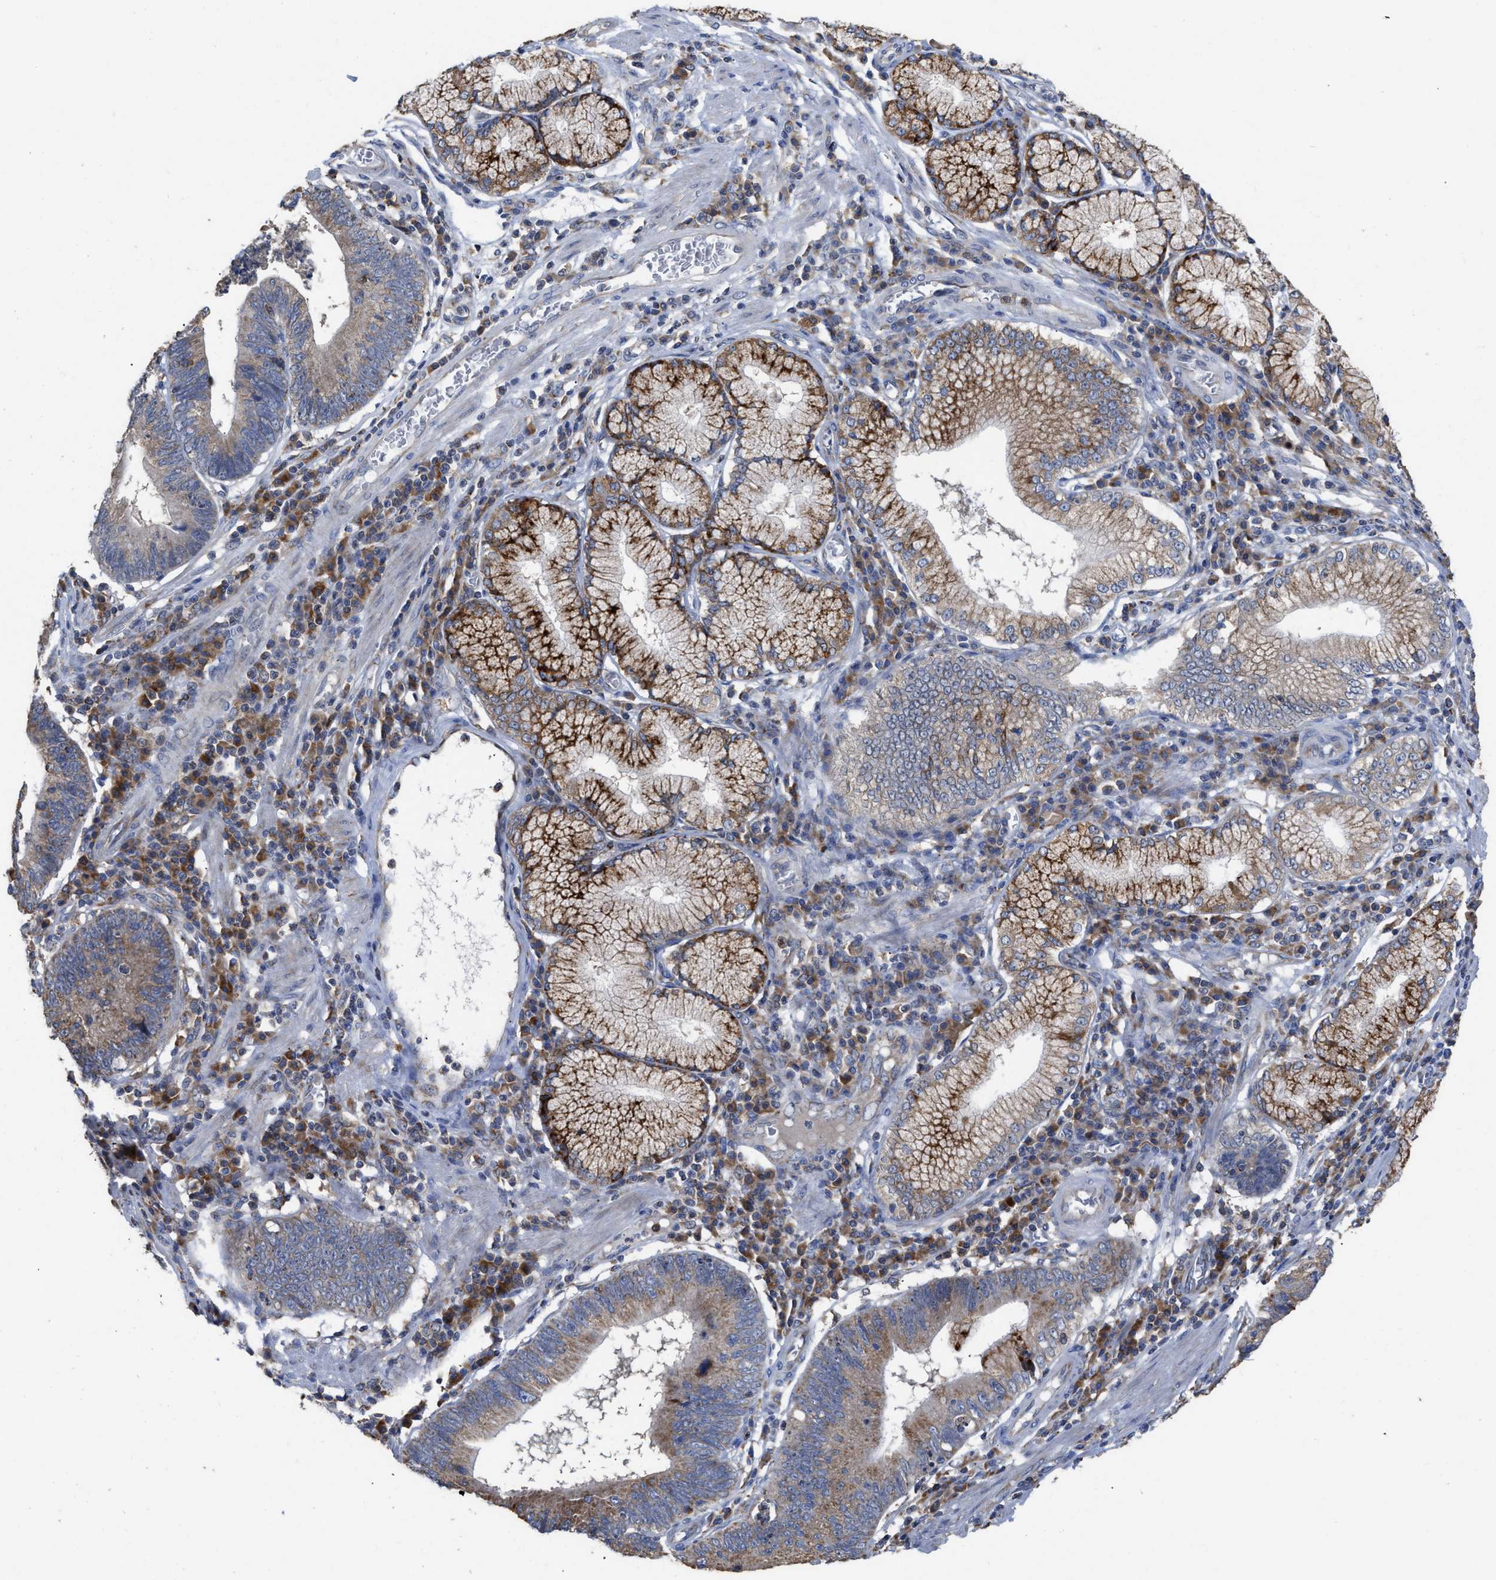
{"staining": {"intensity": "moderate", "quantity": ">75%", "location": "cytoplasmic/membranous"}, "tissue": "stomach cancer", "cell_type": "Tumor cells", "image_type": "cancer", "snomed": [{"axis": "morphology", "description": "Adenocarcinoma, NOS"}, {"axis": "topography", "description": "Stomach"}], "caption": "Immunohistochemical staining of human stomach cancer shows moderate cytoplasmic/membranous protein staining in about >75% of tumor cells. (DAB = brown stain, brightfield microscopy at high magnification).", "gene": "AK2", "patient": {"sex": "male", "age": 59}}